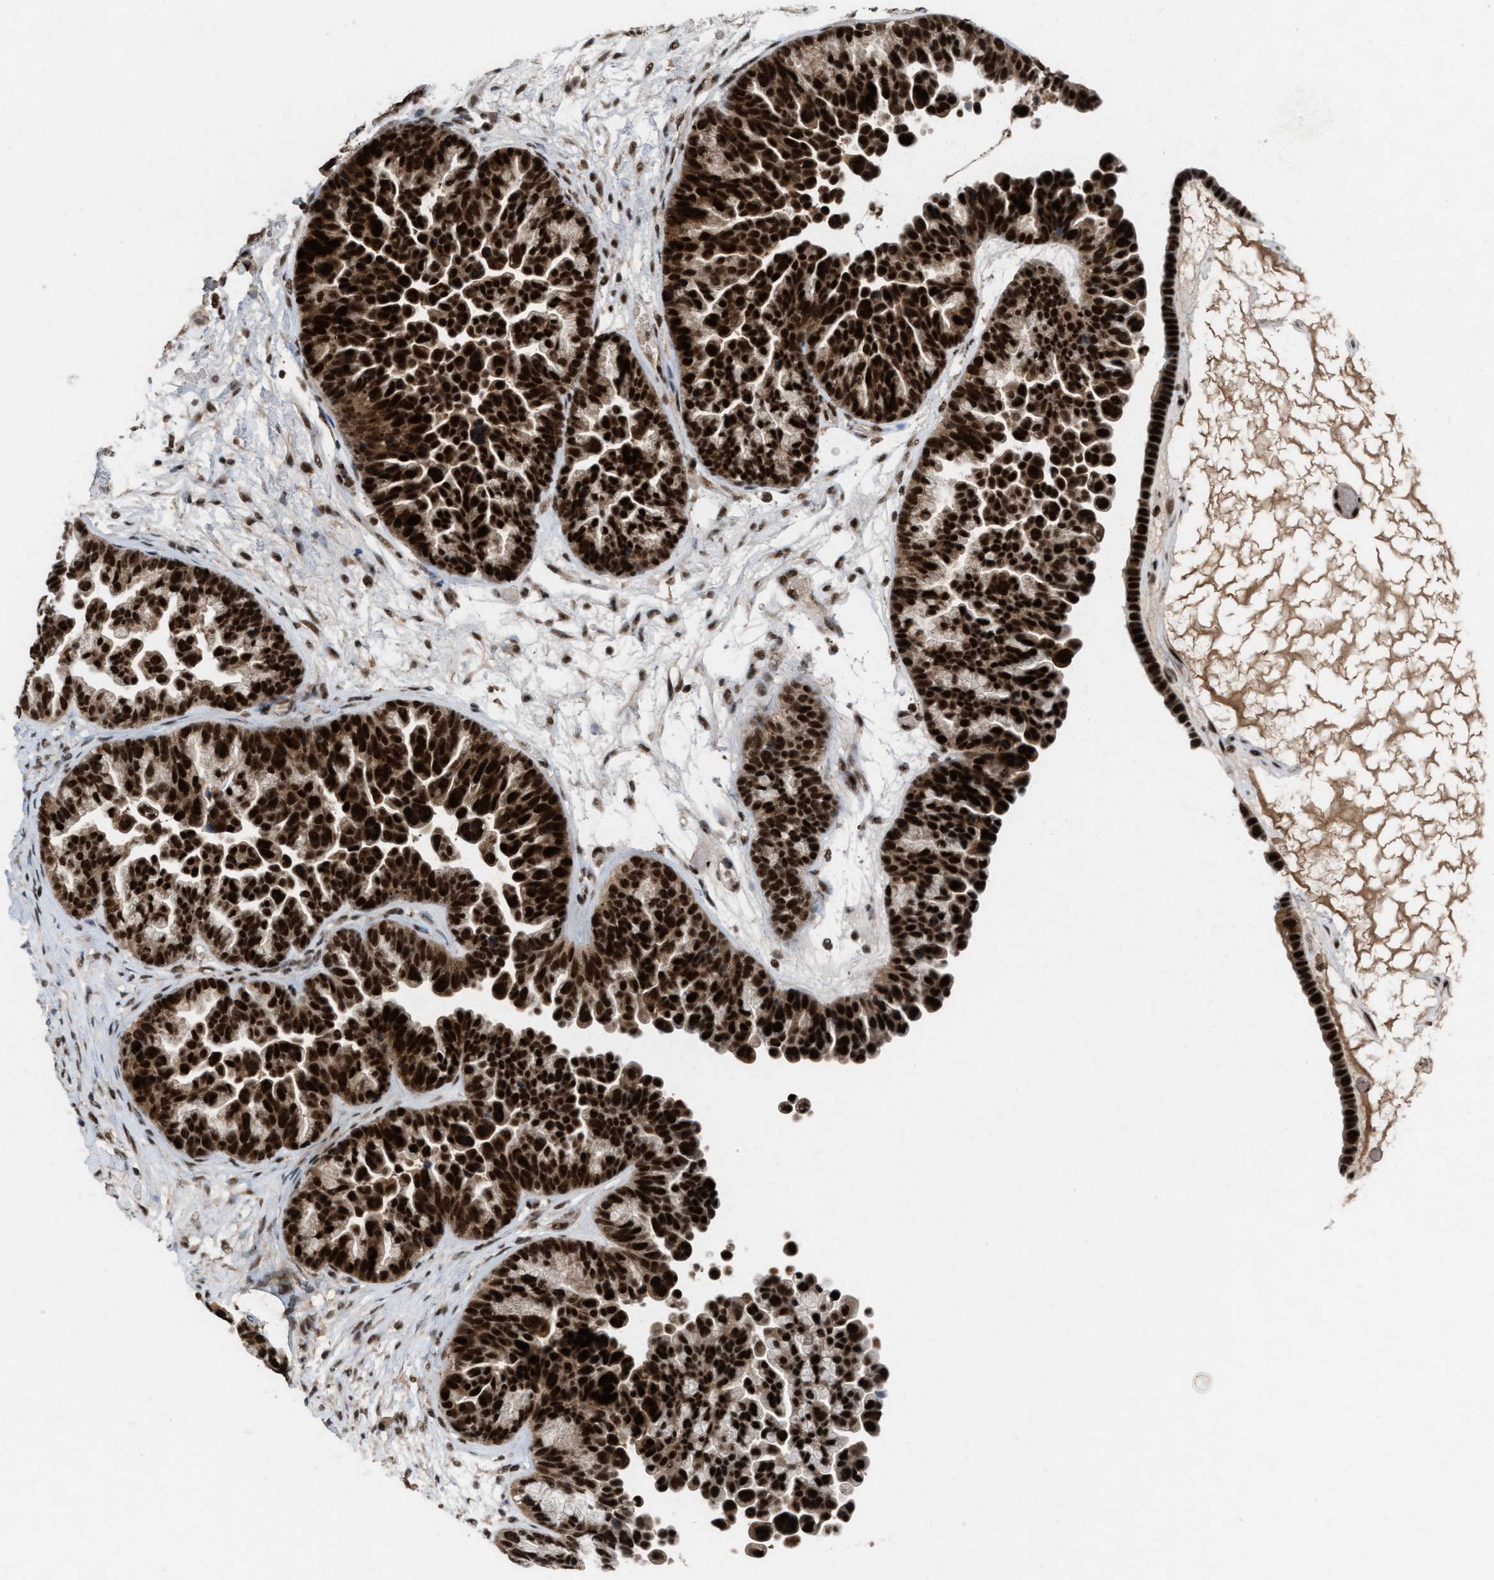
{"staining": {"intensity": "strong", "quantity": ">75%", "location": "nuclear"}, "tissue": "ovarian cancer", "cell_type": "Tumor cells", "image_type": "cancer", "snomed": [{"axis": "morphology", "description": "Cystadenocarcinoma, serous, NOS"}, {"axis": "topography", "description": "Ovary"}], "caption": "There is high levels of strong nuclear staining in tumor cells of ovarian cancer (serous cystadenocarcinoma), as demonstrated by immunohistochemical staining (brown color).", "gene": "PRPF4", "patient": {"sex": "female", "age": 56}}